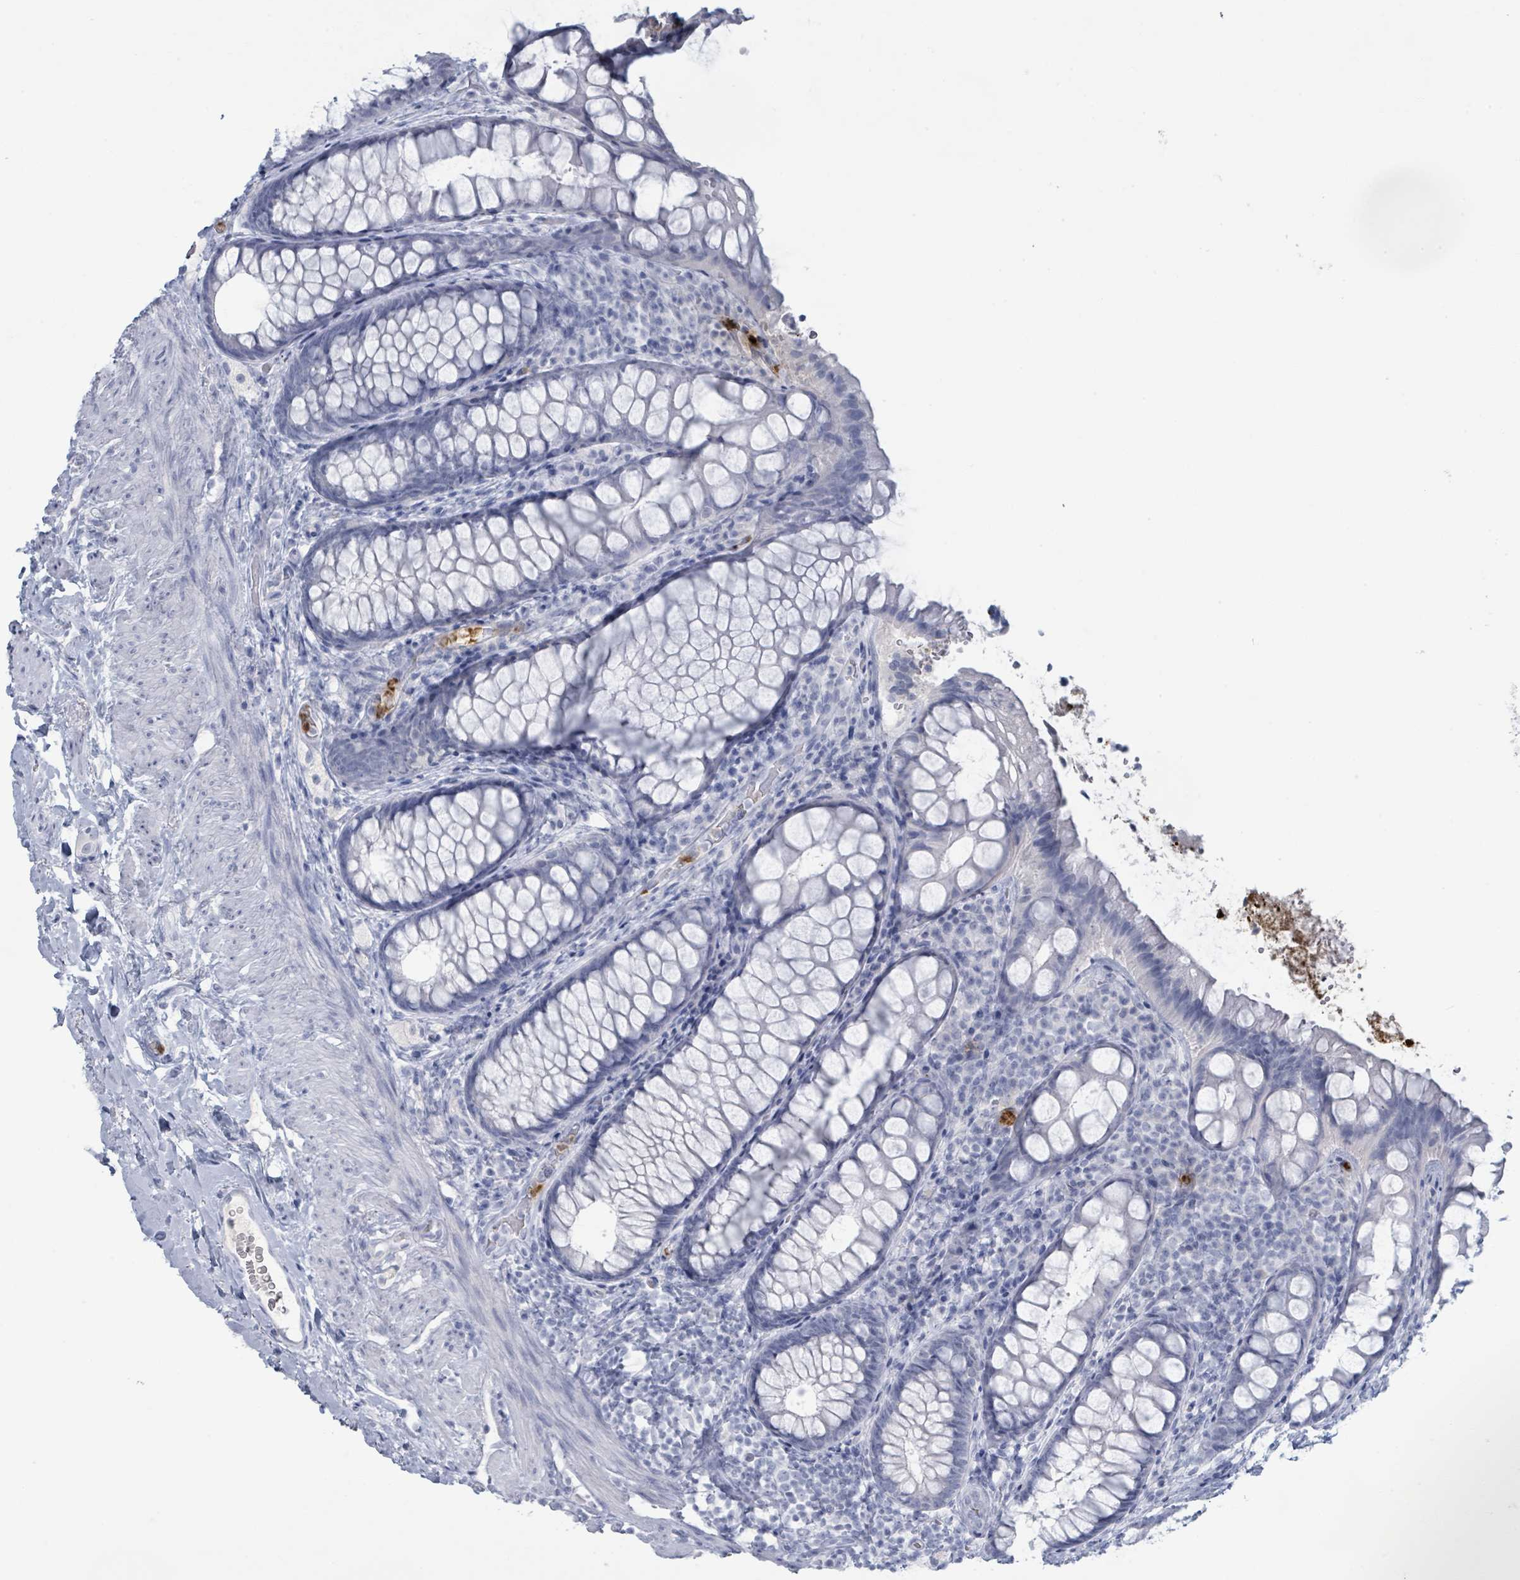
{"staining": {"intensity": "negative", "quantity": "none", "location": "none"}, "tissue": "rectum", "cell_type": "Glandular cells", "image_type": "normal", "snomed": [{"axis": "morphology", "description": "Normal tissue, NOS"}, {"axis": "topography", "description": "Rectum"}, {"axis": "topography", "description": "Peripheral nerve tissue"}], "caption": "High magnification brightfield microscopy of benign rectum stained with DAB (brown) and counterstained with hematoxylin (blue): glandular cells show no significant positivity.", "gene": "DEFA4", "patient": {"sex": "female", "age": 69}}